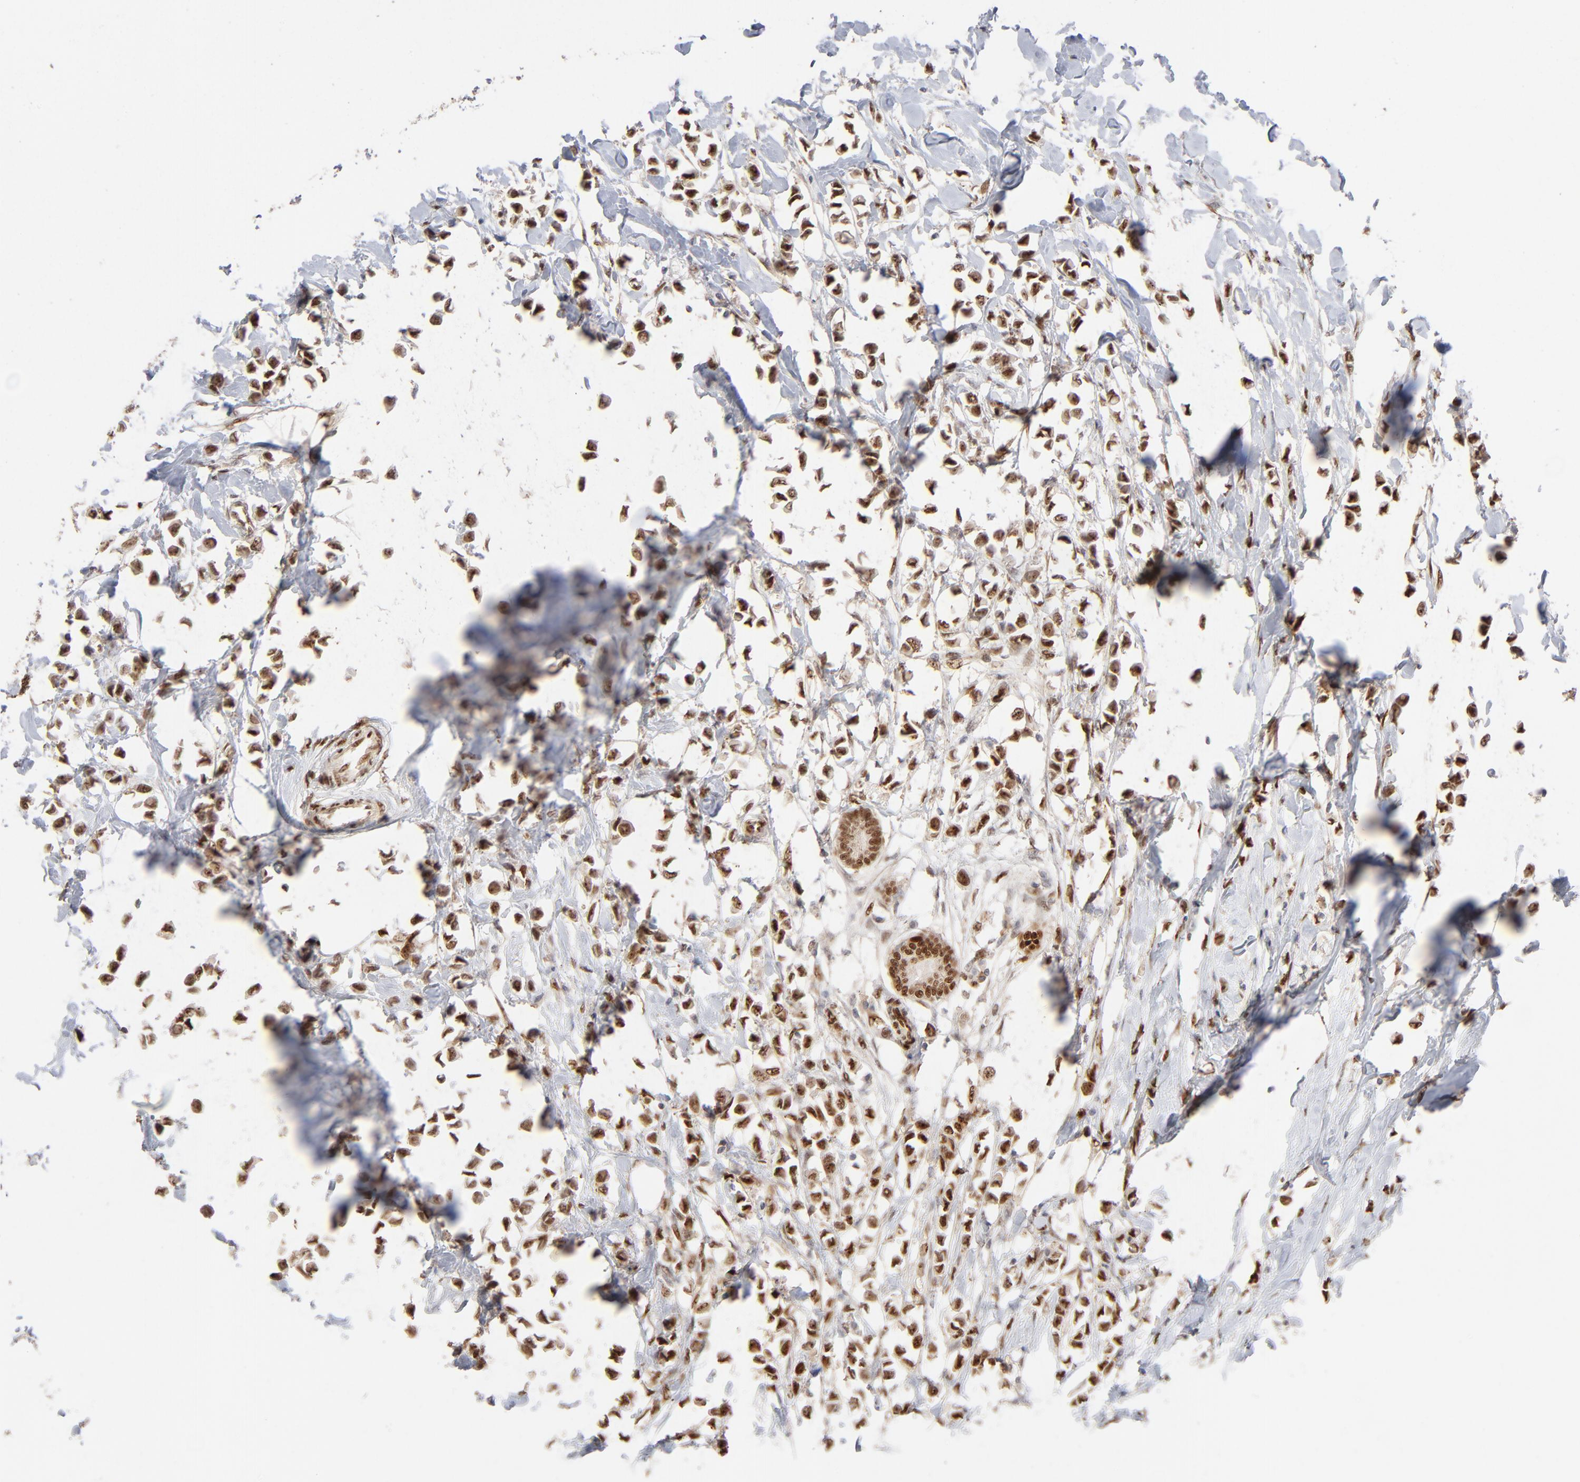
{"staining": {"intensity": "moderate", "quantity": ">75%", "location": "nuclear"}, "tissue": "breast cancer", "cell_type": "Tumor cells", "image_type": "cancer", "snomed": [{"axis": "morphology", "description": "Lobular carcinoma"}, {"axis": "topography", "description": "Breast"}], "caption": "Breast cancer (lobular carcinoma) stained with DAB (3,3'-diaminobenzidine) immunohistochemistry (IHC) displays medium levels of moderate nuclear positivity in approximately >75% of tumor cells. (Brightfield microscopy of DAB IHC at high magnification).", "gene": "NFIB", "patient": {"sex": "female", "age": 51}}